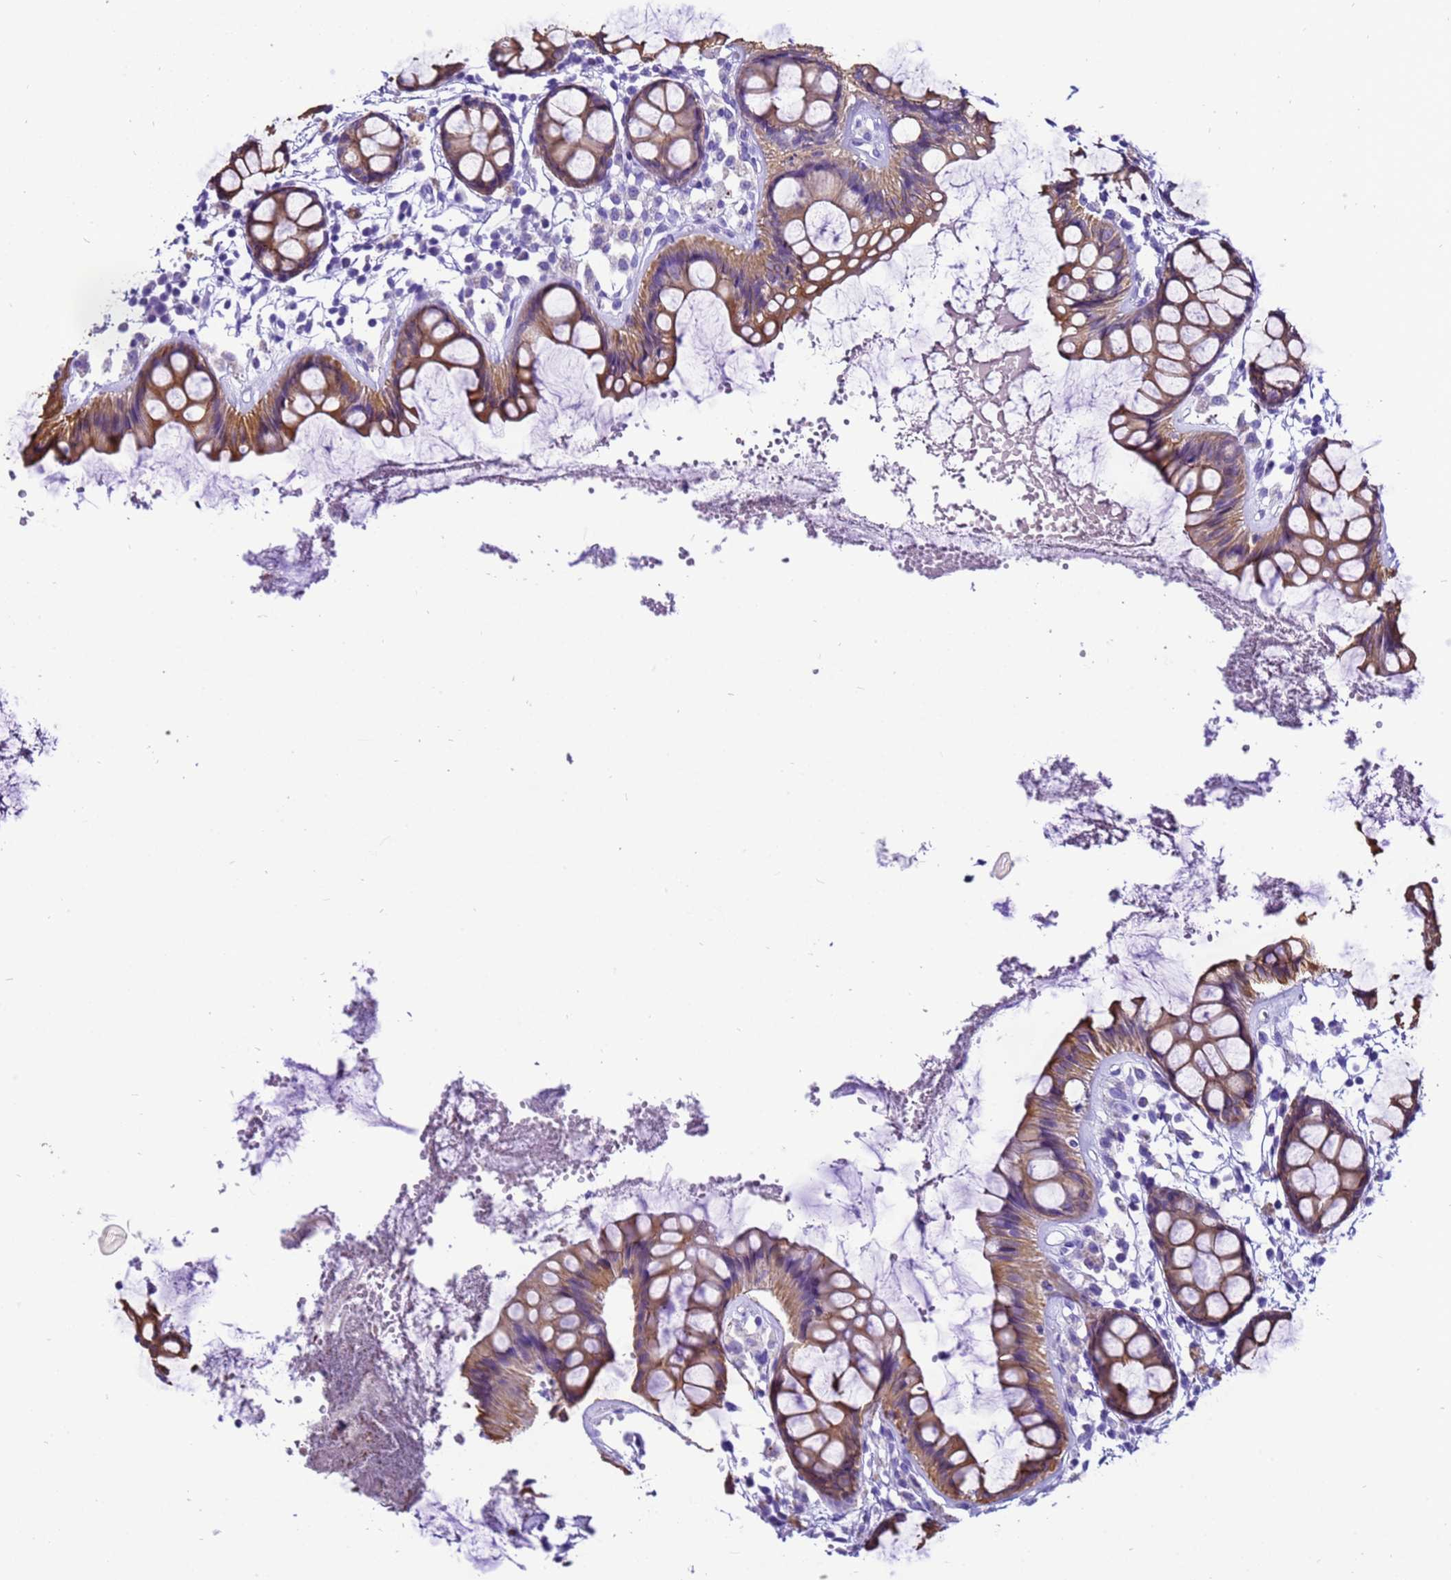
{"staining": {"intensity": "moderate", "quantity": ">75%", "location": "cytoplasmic/membranous"}, "tissue": "rectum", "cell_type": "Glandular cells", "image_type": "normal", "snomed": [{"axis": "morphology", "description": "Normal tissue, NOS"}, {"axis": "topography", "description": "Rectum"}], "caption": "Rectum stained with immunohistochemistry (IHC) shows moderate cytoplasmic/membranous expression in approximately >75% of glandular cells.", "gene": "PIEZO2", "patient": {"sex": "female", "age": 66}}